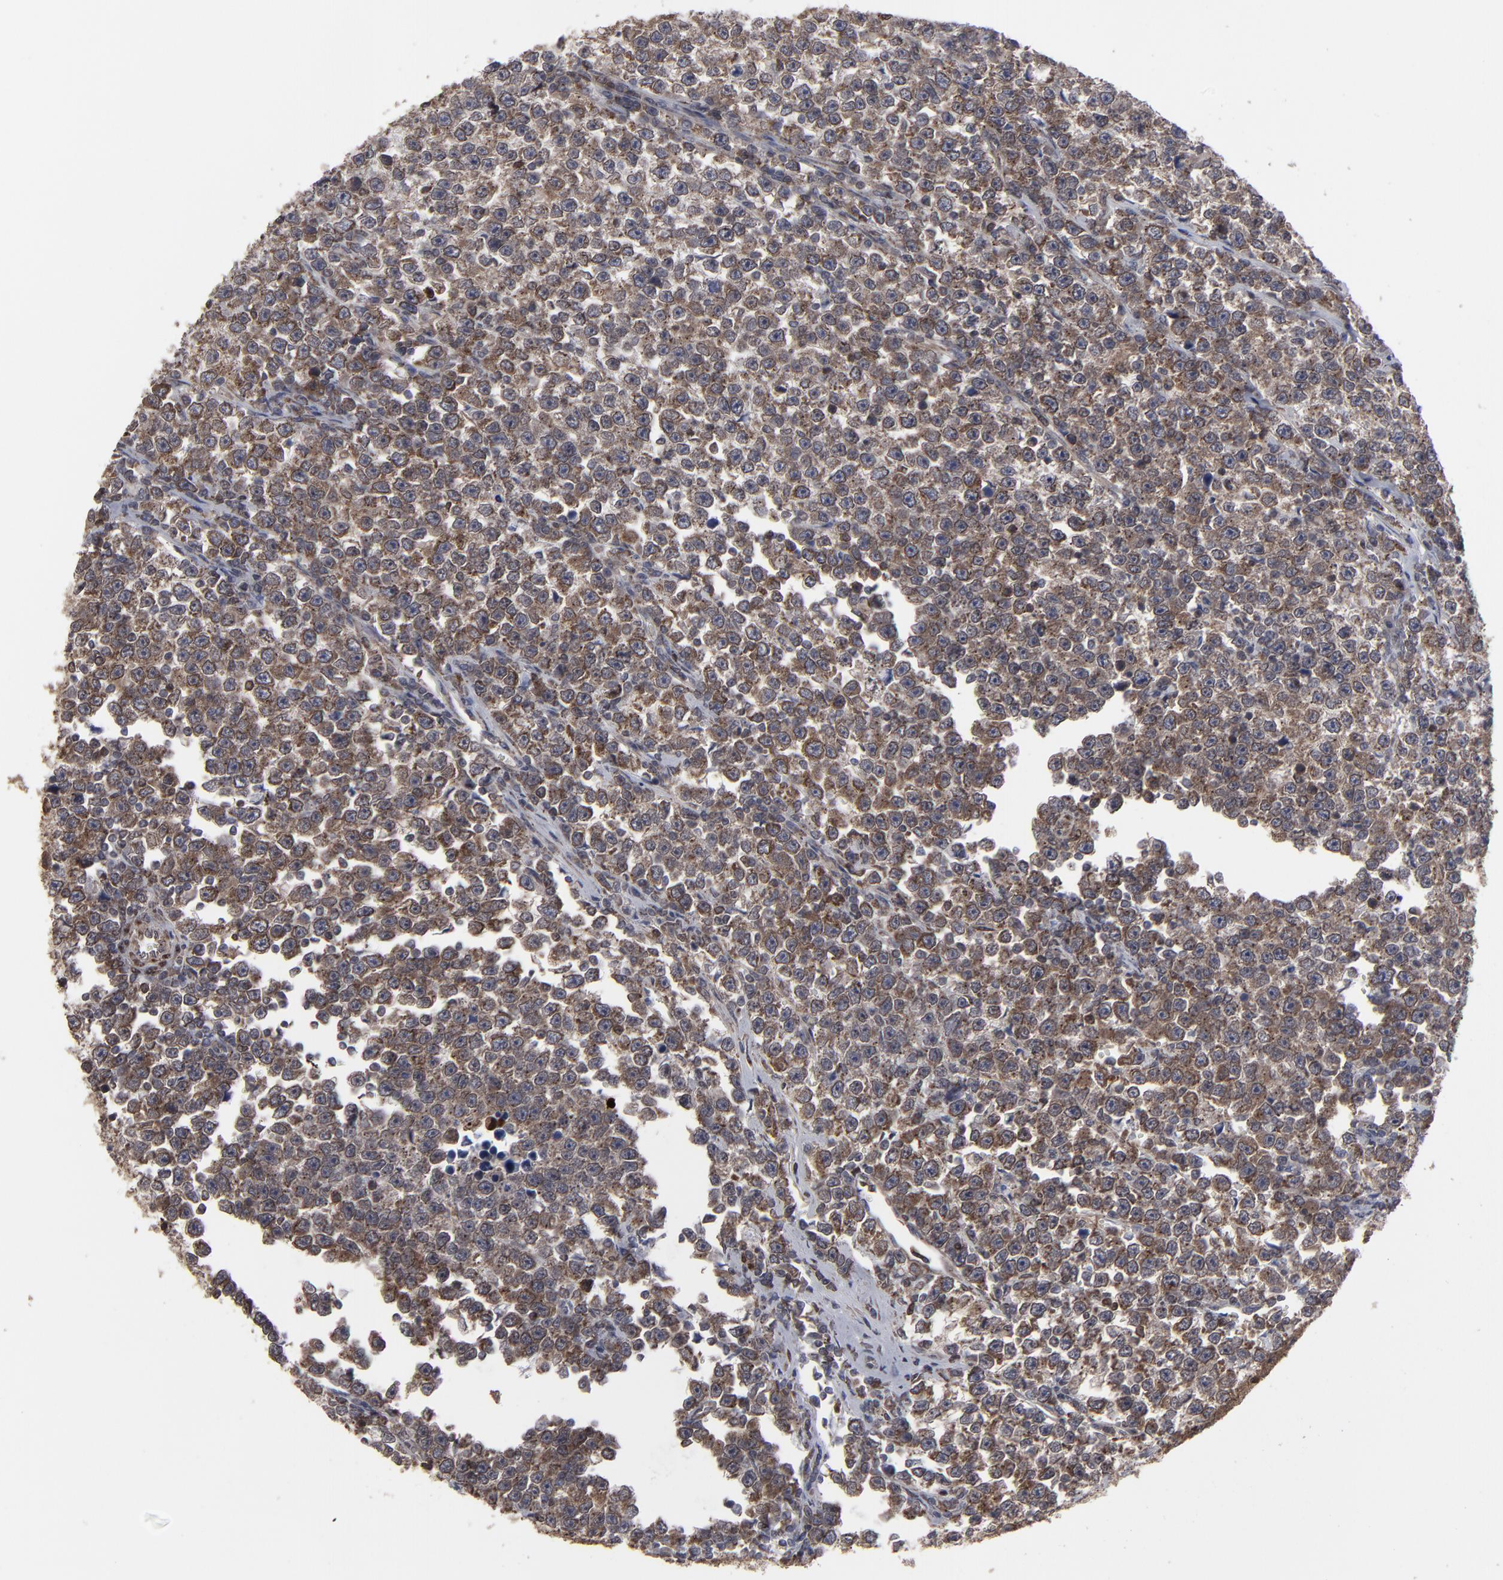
{"staining": {"intensity": "moderate", "quantity": ">75%", "location": "cytoplasmic/membranous,nuclear"}, "tissue": "testis cancer", "cell_type": "Tumor cells", "image_type": "cancer", "snomed": [{"axis": "morphology", "description": "Seminoma, NOS"}, {"axis": "topography", "description": "Testis"}], "caption": "DAB (3,3'-diaminobenzidine) immunohistochemical staining of testis cancer (seminoma) reveals moderate cytoplasmic/membranous and nuclear protein positivity in approximately >75% of tumor cells.", "gene": "KIAA2026", "patient": {"sex": "male", "age": 43}}